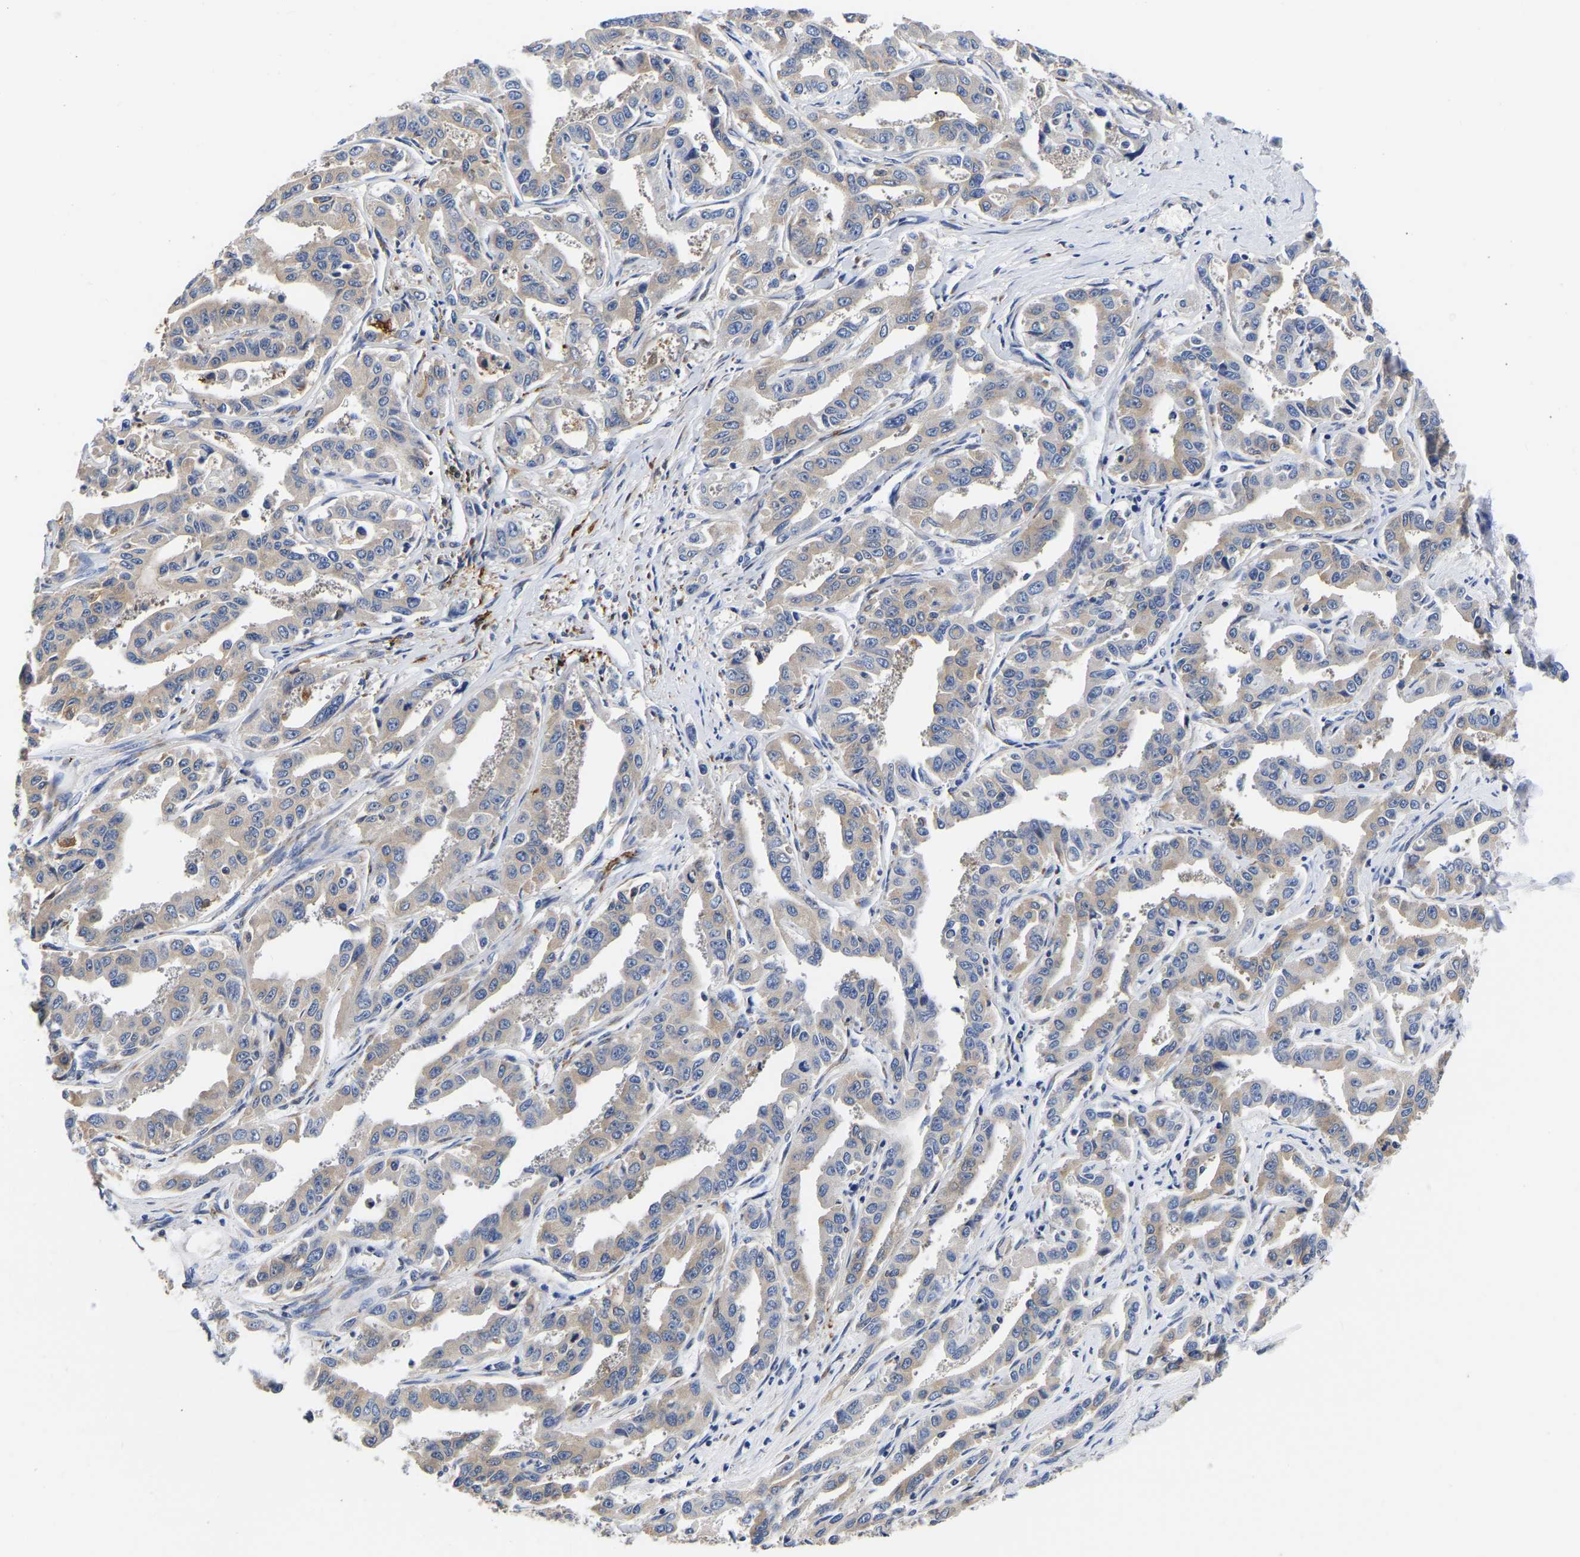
{"staining": {"intensity": "weak", "quantity": ">75%", "location": "cytoplasmic/membranous"}, "tissue": "liver cancer", "cell_type": "Tumor cells", "image_type": "cancer", "snomed": [{"axis": "morphology", "description": "Cholangiocarcinoma"}, {"axis": "topography", "description": "Liver"}], "caption": "Weak cytoplasmic/membranous positivity is seen in about >75% of tumor cells in liver cancer.", "gene": "CCDC6", "patient": {"sex": "male", "age": 59}}